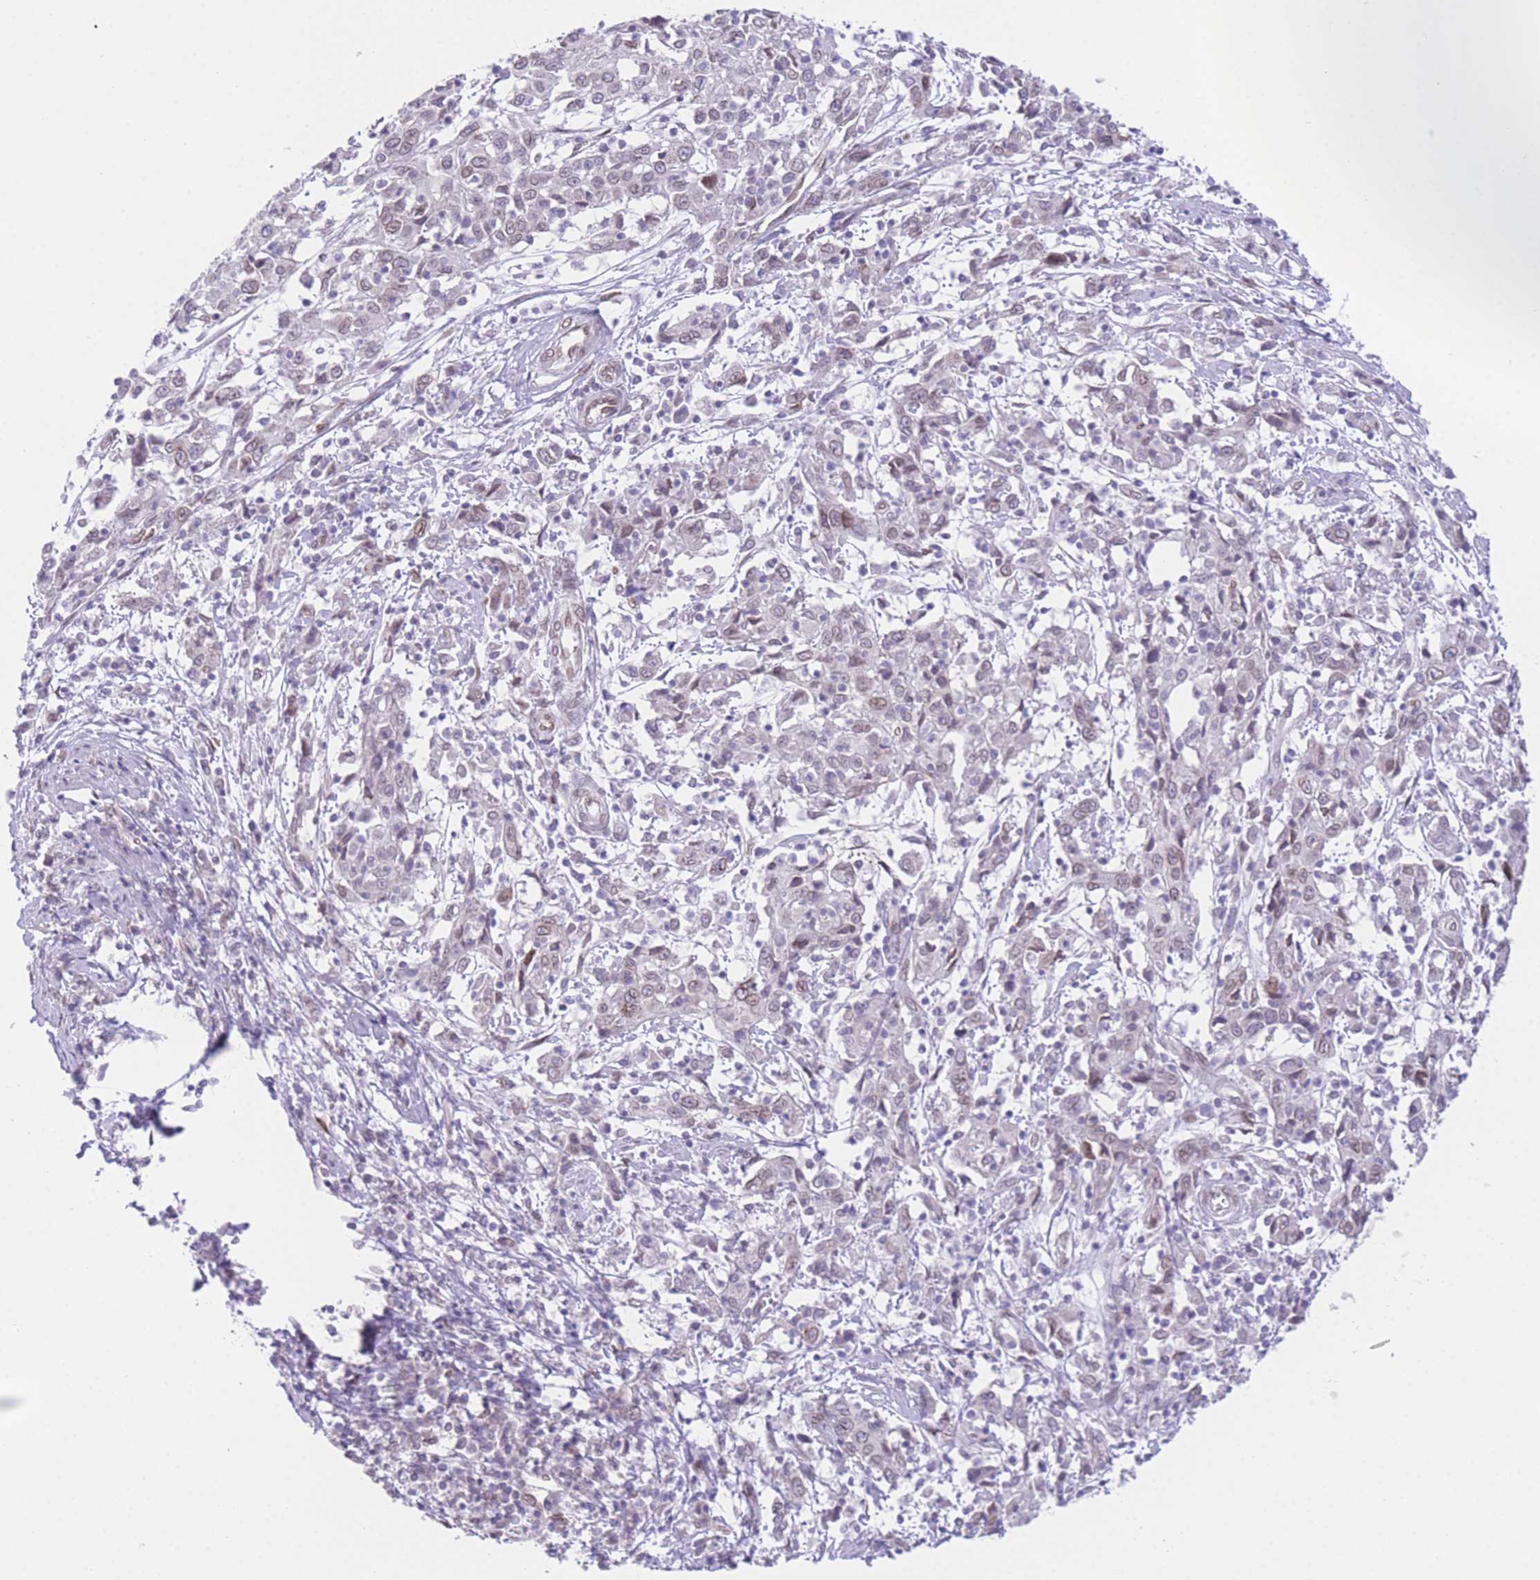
{"staining": {"intensity": "weak", "quantity": "25%-75%", "location": "cytoplasmic/membranous,nuclear"}, "tissue": "cervical cancer", "cell_type": "Tumor cells", "image_type": "cancer", "snomed": [{"axis": "morphology", "description": "Squamous cell carcinoma, NOS"}, {"axis": "topography", "description": "Cervix"}], "caption": "A high-resolution histopathology image shows IHC staining of cervical cancer, which exhibits weak cytoplasmic/membranous and nuclear positivity in about 25%-75% of tumor cells.", "gene": "OR10AD1", "patient": {"sex": "female", "age": 46}}